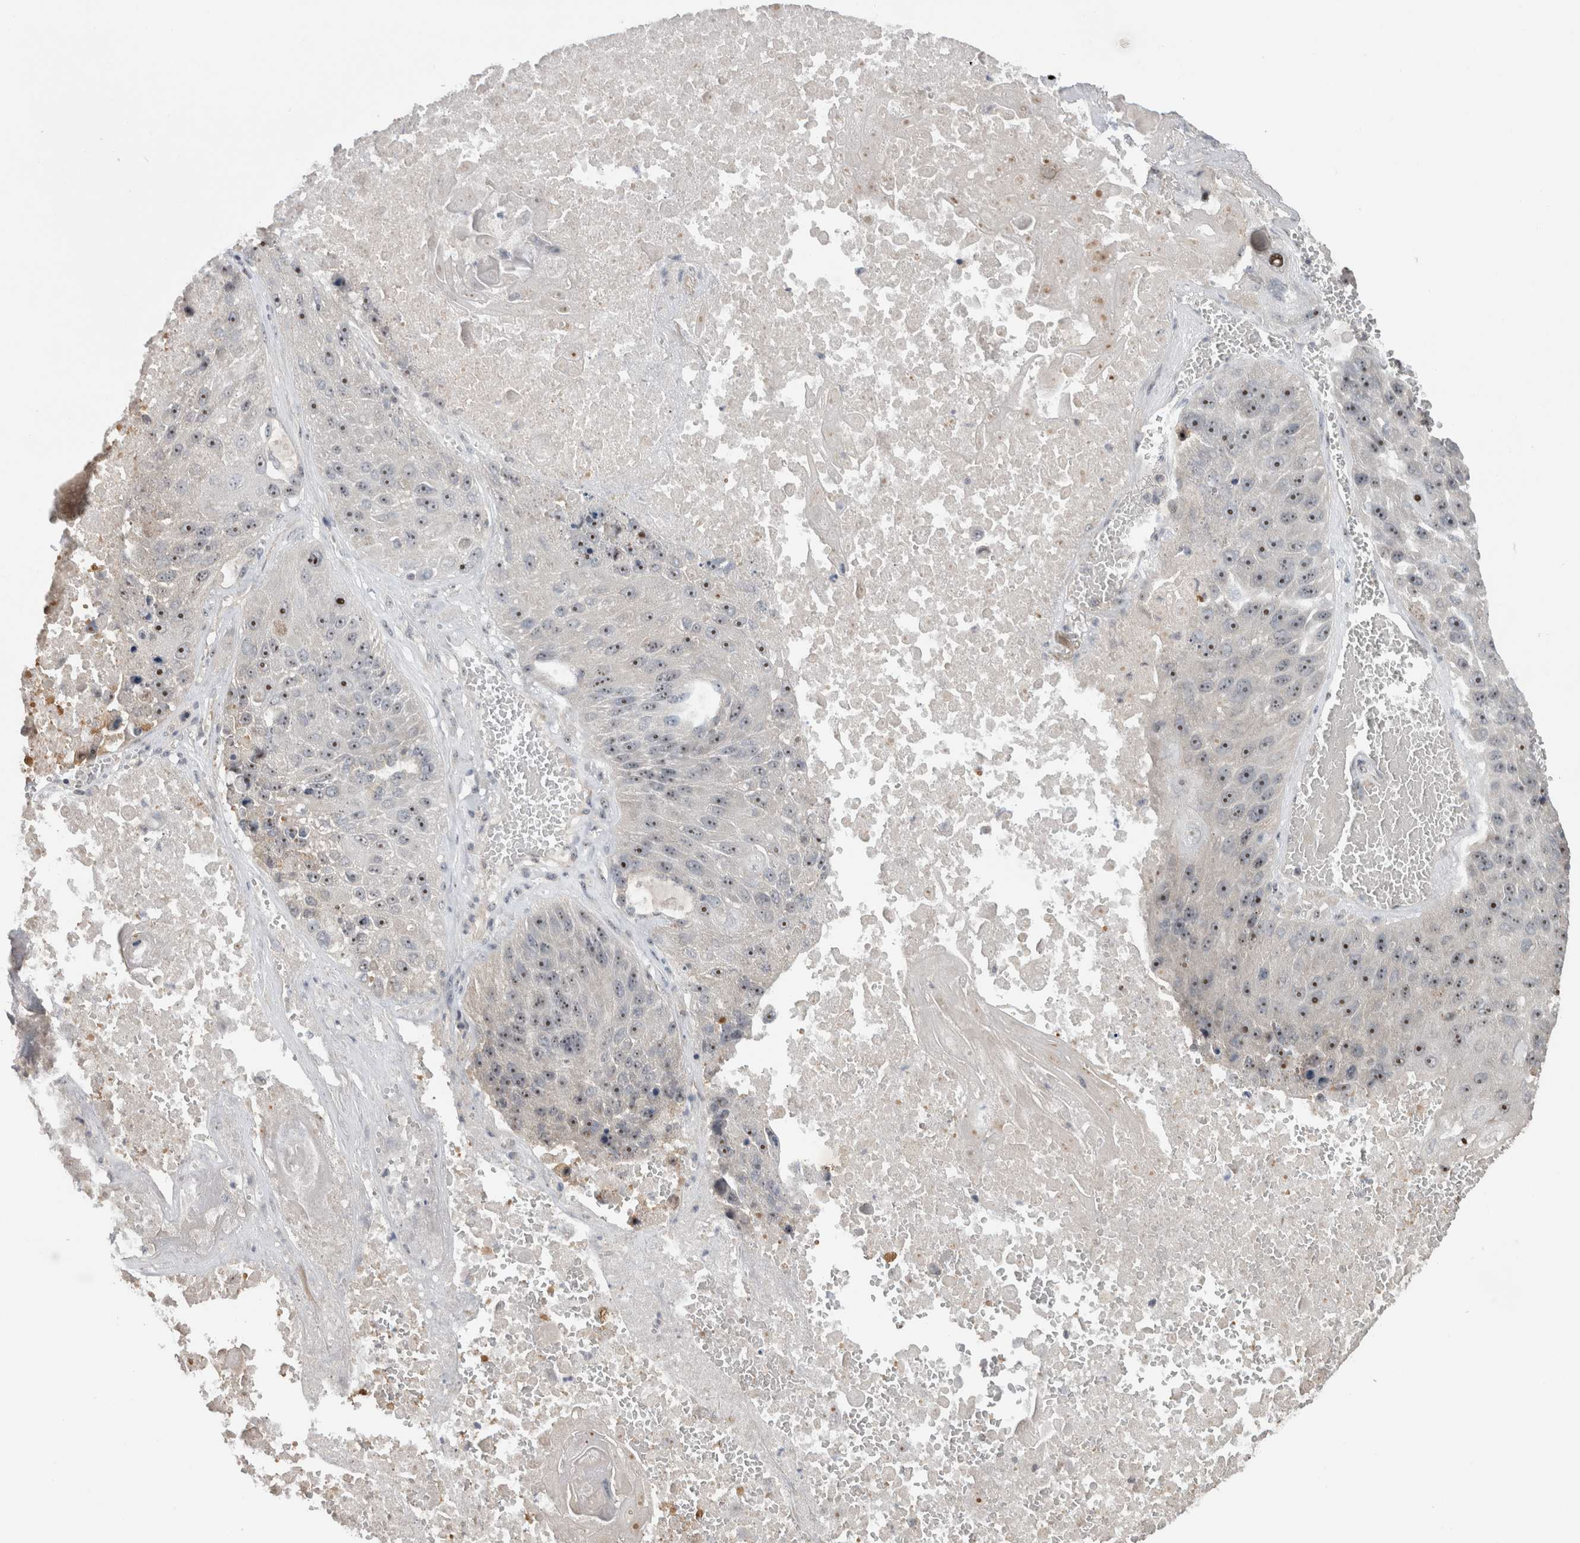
{"staining": {"intensity": "moderate", "quantity": ">75%", "location": "nuclear"}, "tissue": "lung cancer", "cell_type": "Tumor cells", "image_type": "cancer", "snomed": [{"axis": "morphology", "description": "Squamous cell carcinoma, NOS"}, {"axis": "topography", "description": "Lung"}], "caption": "Protein staining of lung squamous cell carcinoma tissue reveals moderate nuclear positivity in about >75% of tumor cells.", "gene": "RBM28", "patient": {"sex": "male", "age": 61}}